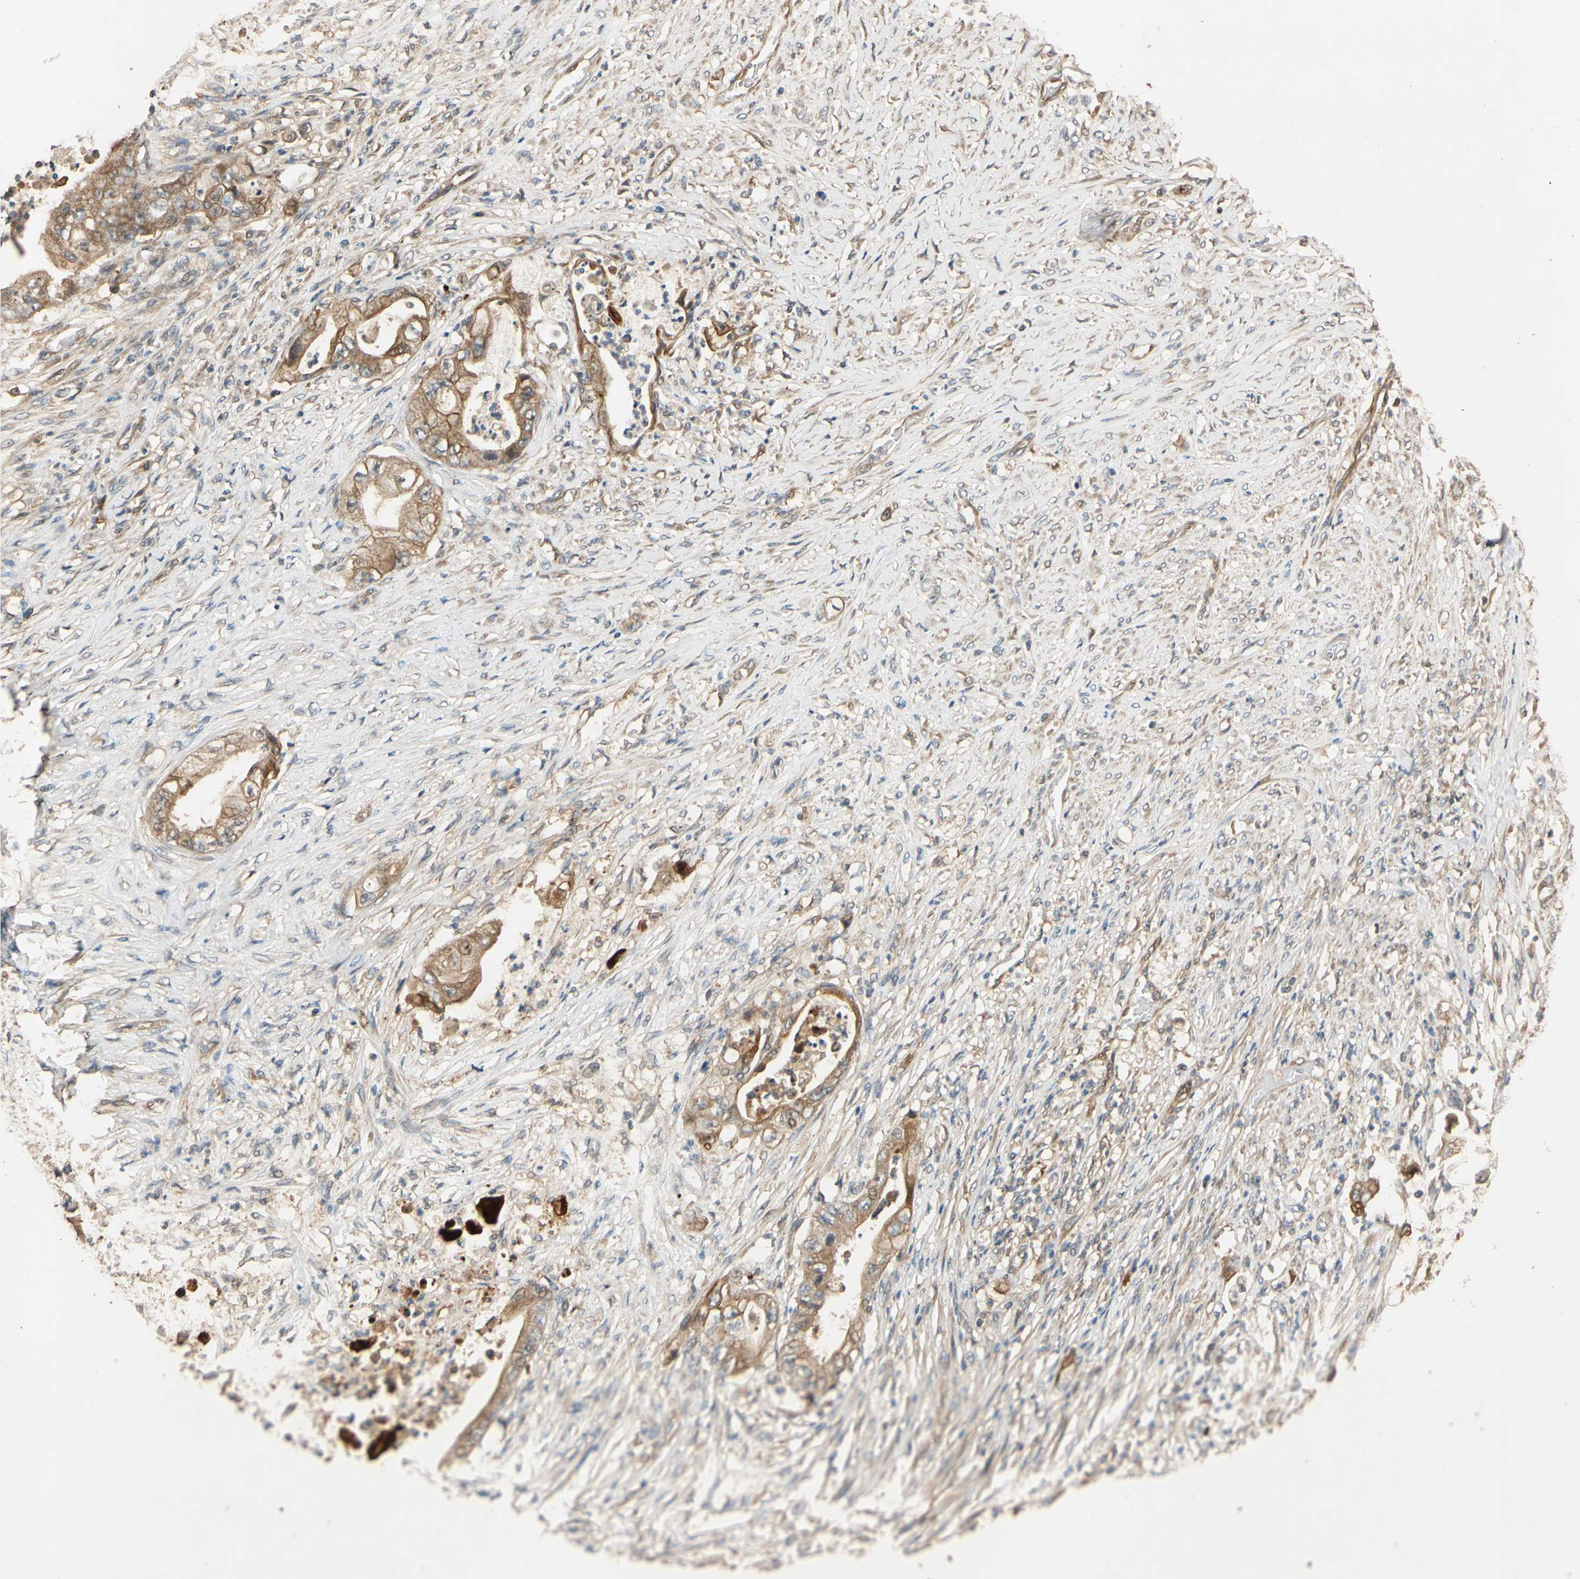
{"staining": {"intensity": "strong", "quantity": ">75%", "location": "cytoplasmic/membranous"}, "tissue": "stomach cancer", "cell_type": "Tumor cells", "image_type": "cancer", "snomed": [{"axis": "morphology", "description": "Adenocarcinoma, NOS"}, {"axis": "topography", "description": "Stomach"}], "caption": "A micrograph of human adenocarcinoma (stomach) stained for a protein displays strong cytoplasmic/membranous brown staining in tumor cells. (brown staining indicates protein expression, while blue staining denotes nuclei).", "gene": "MGRN1", "patient": {"sex": "female", "age": 73}}